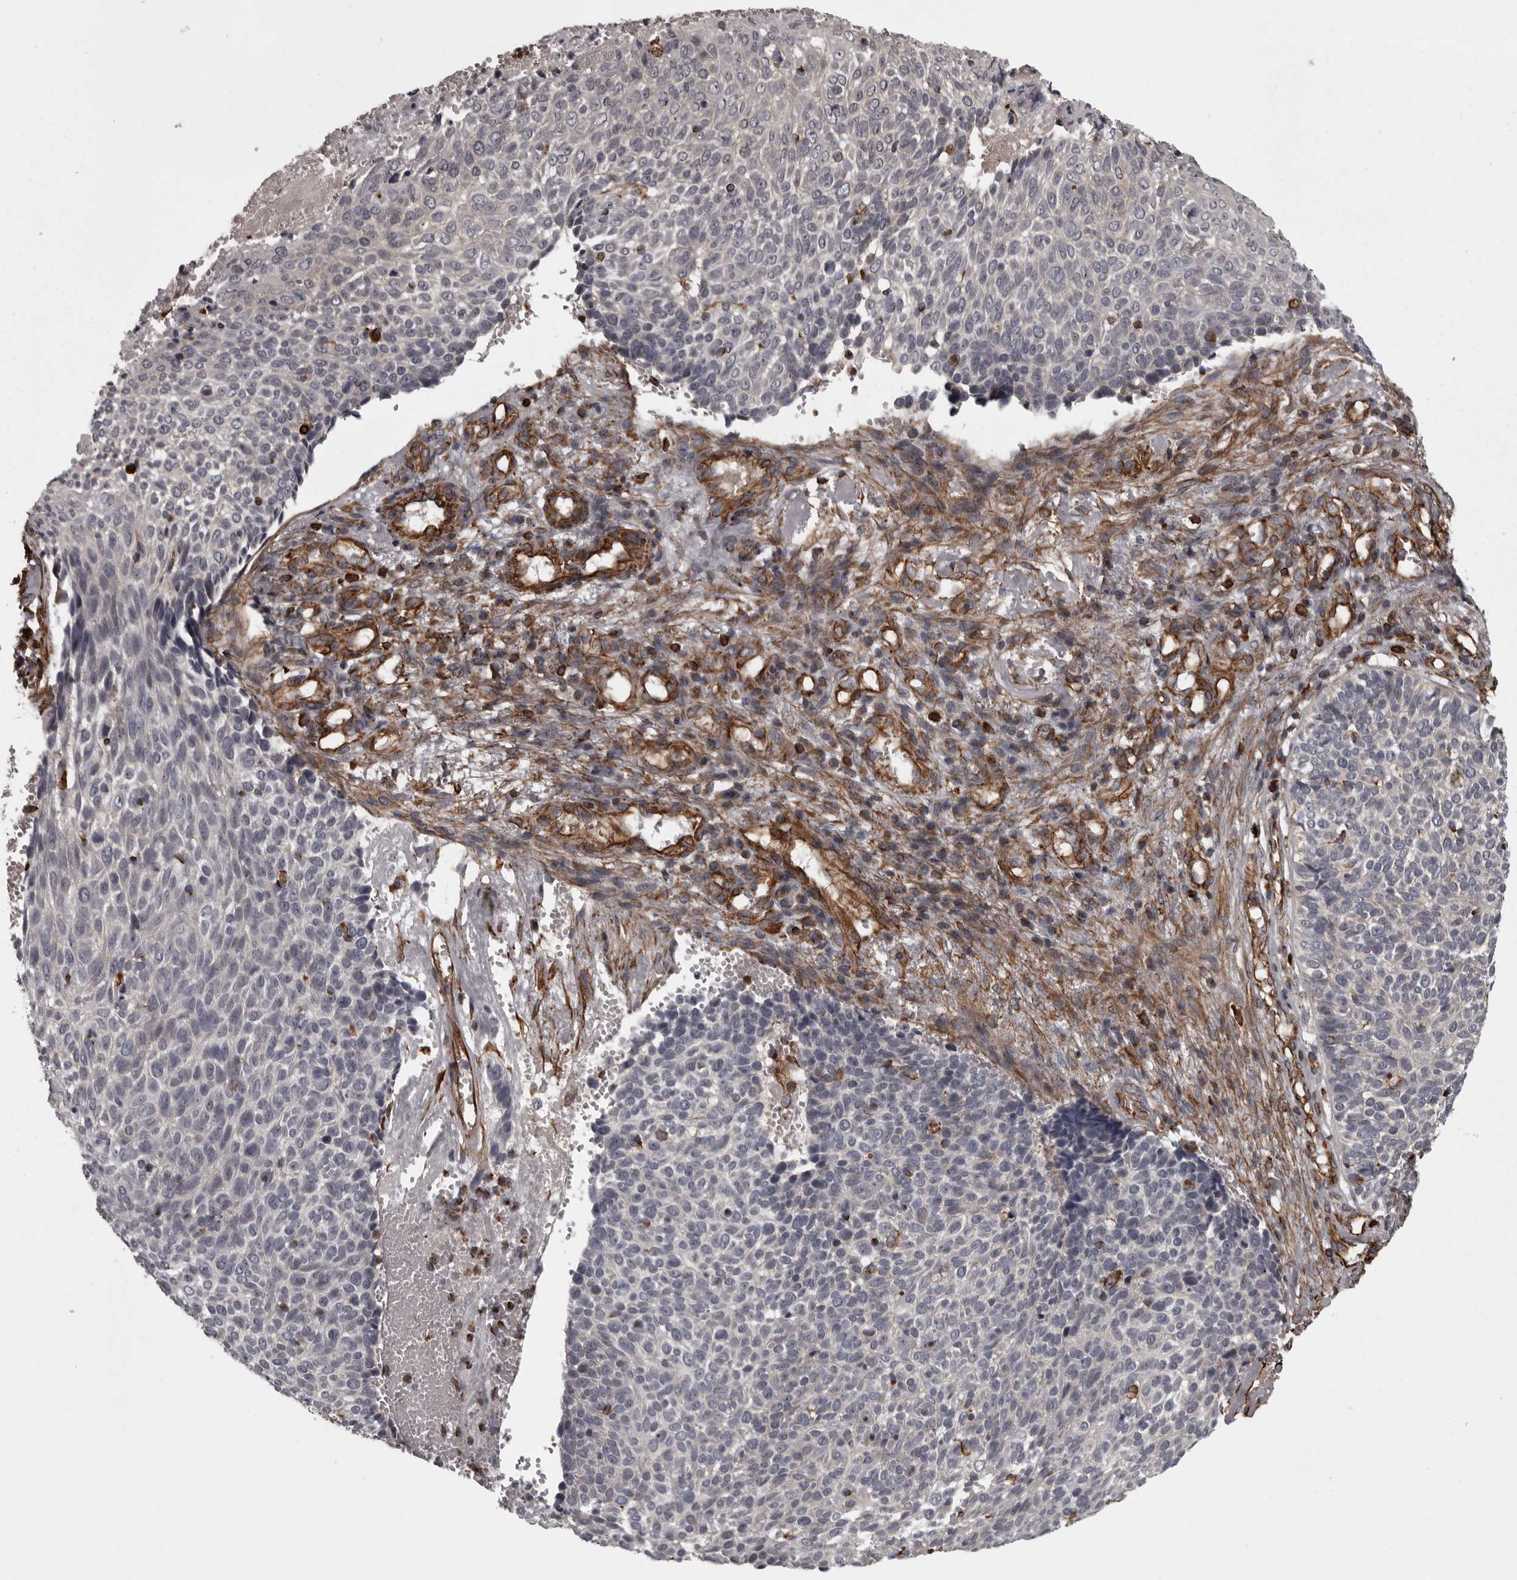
{"staining": {"intensity": "negative", "quantity": "none", "location": "none"}, "tissue": "cervical cancer", "cell_type": "Tumor cells", "image_type": "cancer", "snomed": [{"axis": "morphology", "description": "Squamous cell carcinoma, NOS"}, {"axis": "topography", "description": "Cervix"}], "caption": "A photomicrograph of human cervical cancer (squamous cell carcinoma) is negative for staining in tumor cells.", "gene": "FAAP100", "patient": {"sex": "female", "age": 74}}